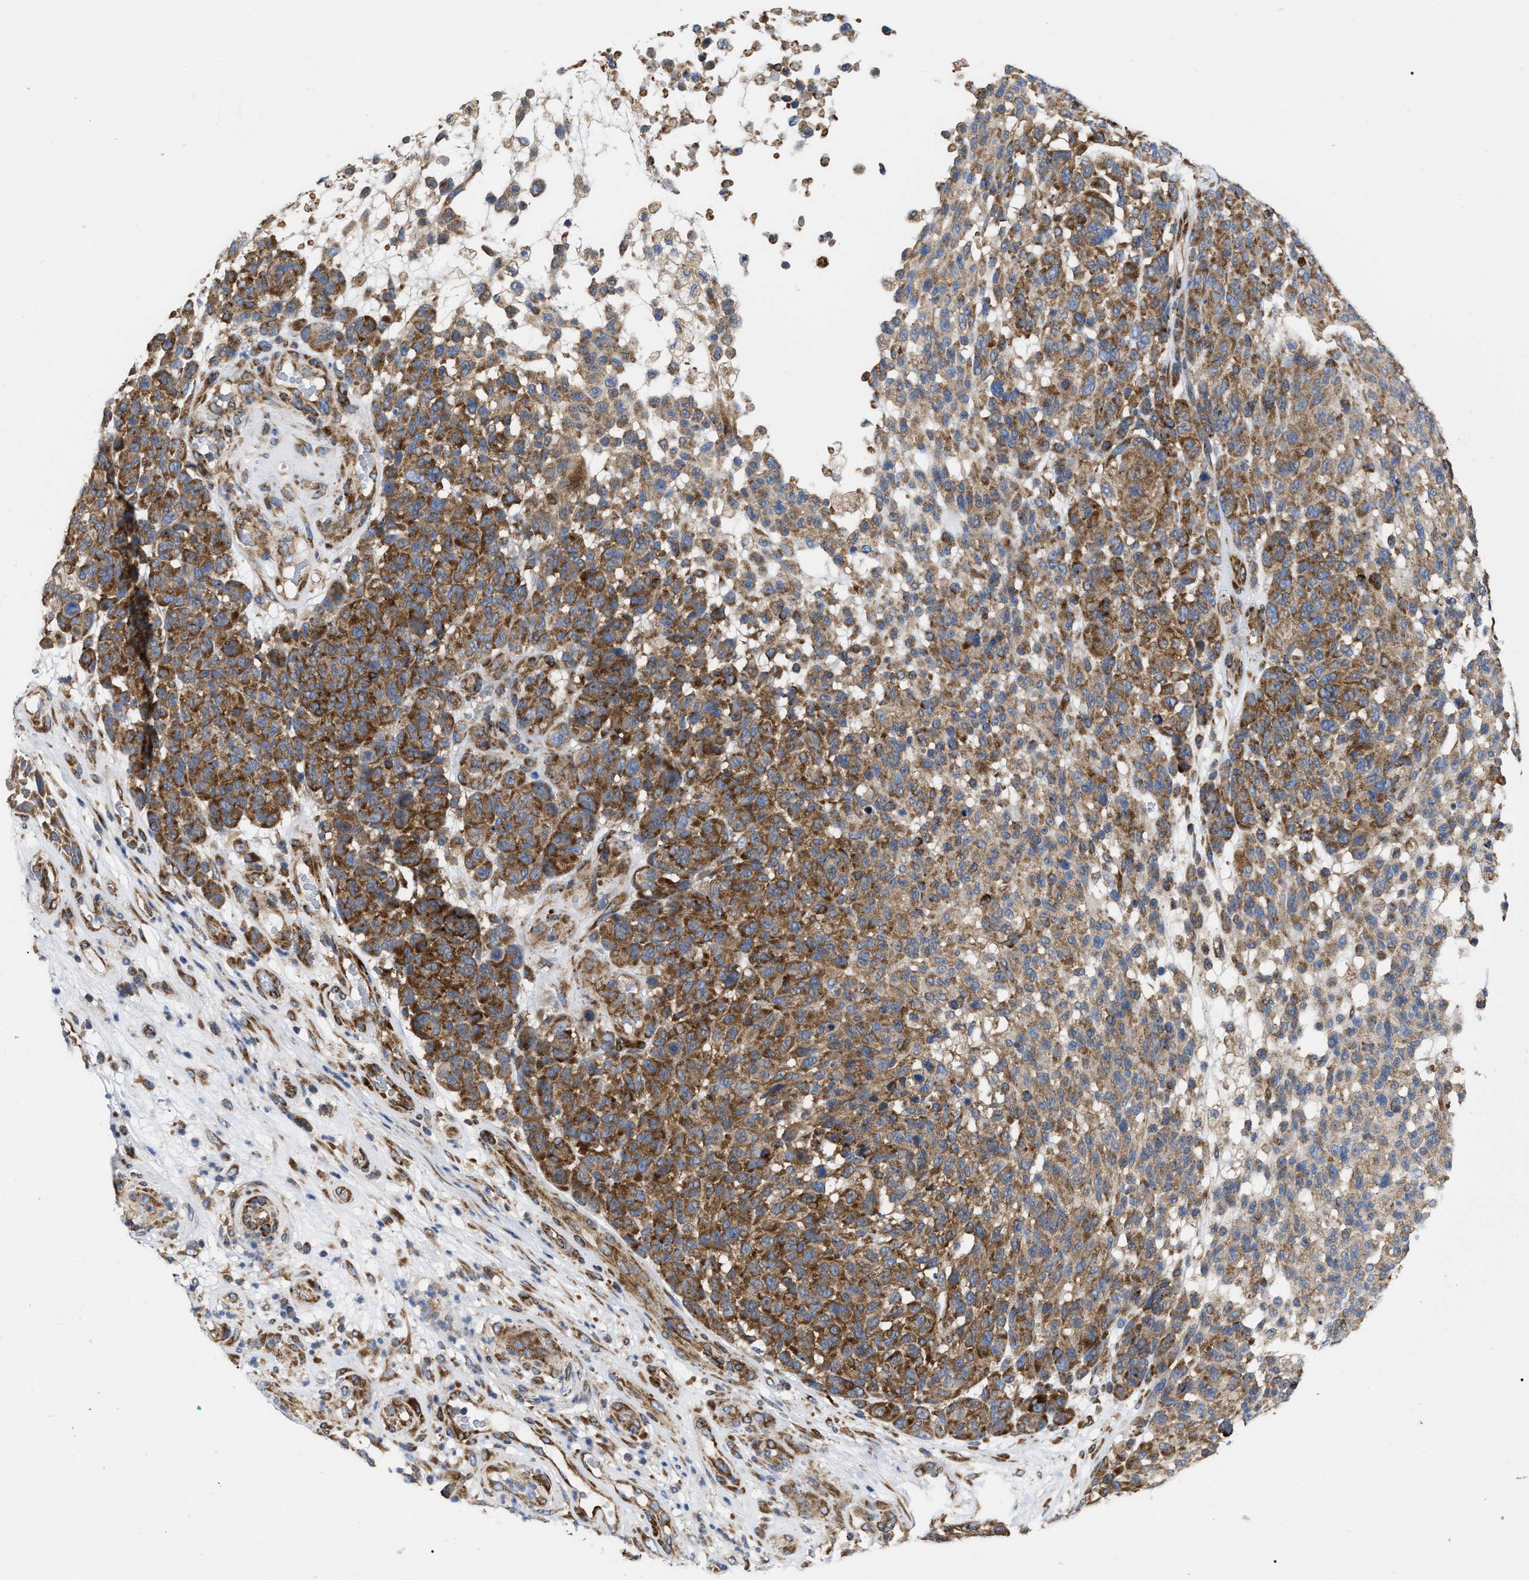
{"staining": {"intensity": "moderate", "quantity": ">75%", "location": "cytoplasmic/membranous"}, "tissue": "melanoma", "cell_type": "Tumor cells", "image_type": "cancer", "snomed": [{"axis": "morphology", "description": "Malignant melanoma, NOS"}, {"axis": "topography", "description": "Skin"}], "caption": "Human malignant melanoma stained for a protein (brown) shows moderate cytoplasmic/membranous positive staining in about >75% of tumor cells.", "gene": "FAM120A", "patient": {"sex": "male", "age": 59}}